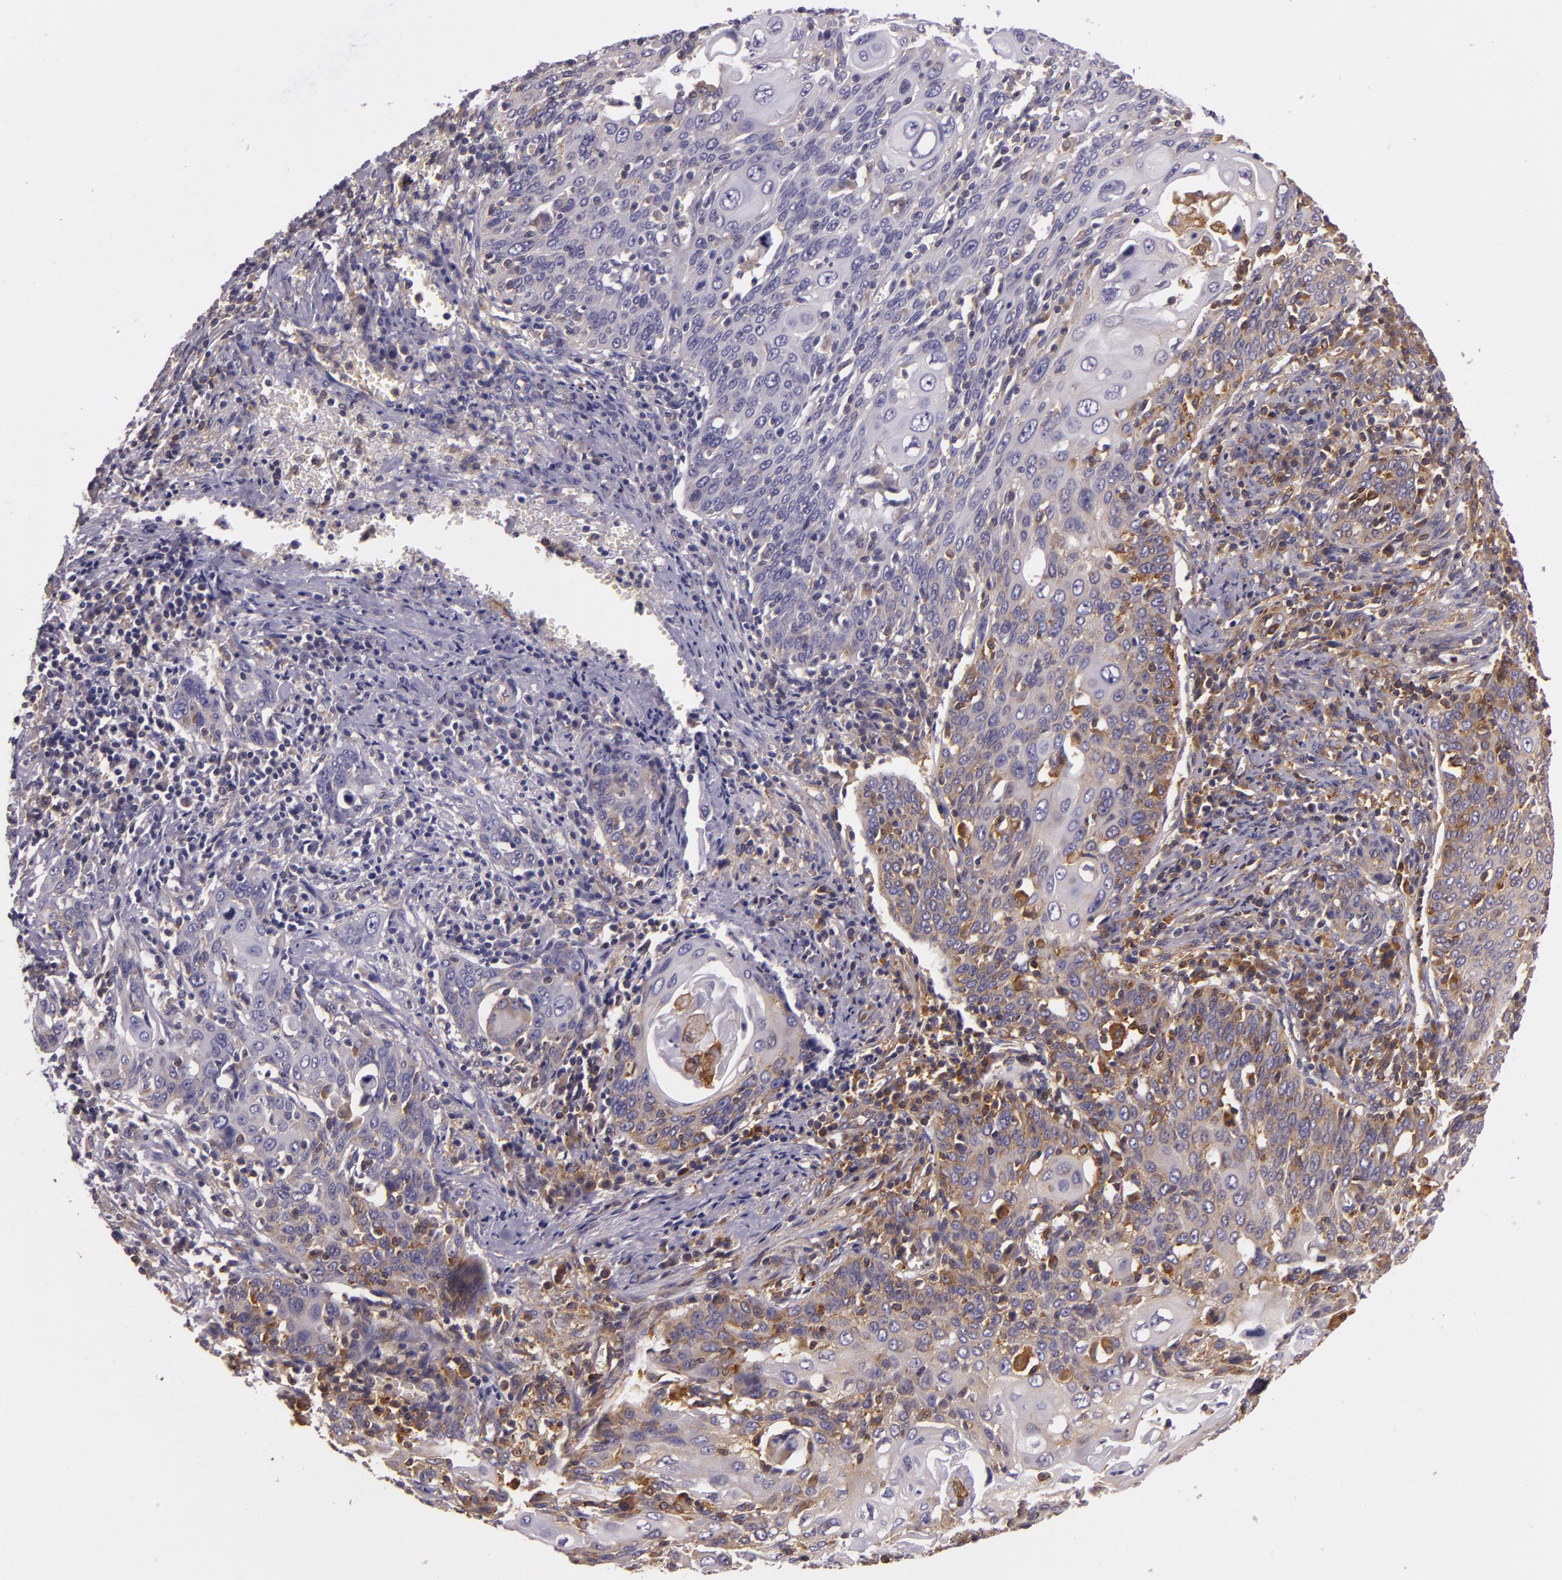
{"staining": {"intensity": "moderate", "quantity": "25%-75%", "location": "cytoplasmic/membranous"}, "tissue": "cervical cancer", "cell_type": "Tumor cells", "image_type": "cancer", "snomed": [{"axis": "morphology", "description": "Squamous cell carcinoma, NOS"}, {"axis": "topography", "description": "Cervix"}], "caption": "A medium amount of moderate cytoplasmic/membranous positivity is appreciated in about 25%-75% of tumor cells in cervical cancer tissue.", "gene": "TLN1", "patient": {"sex": "female", "age": 54}}